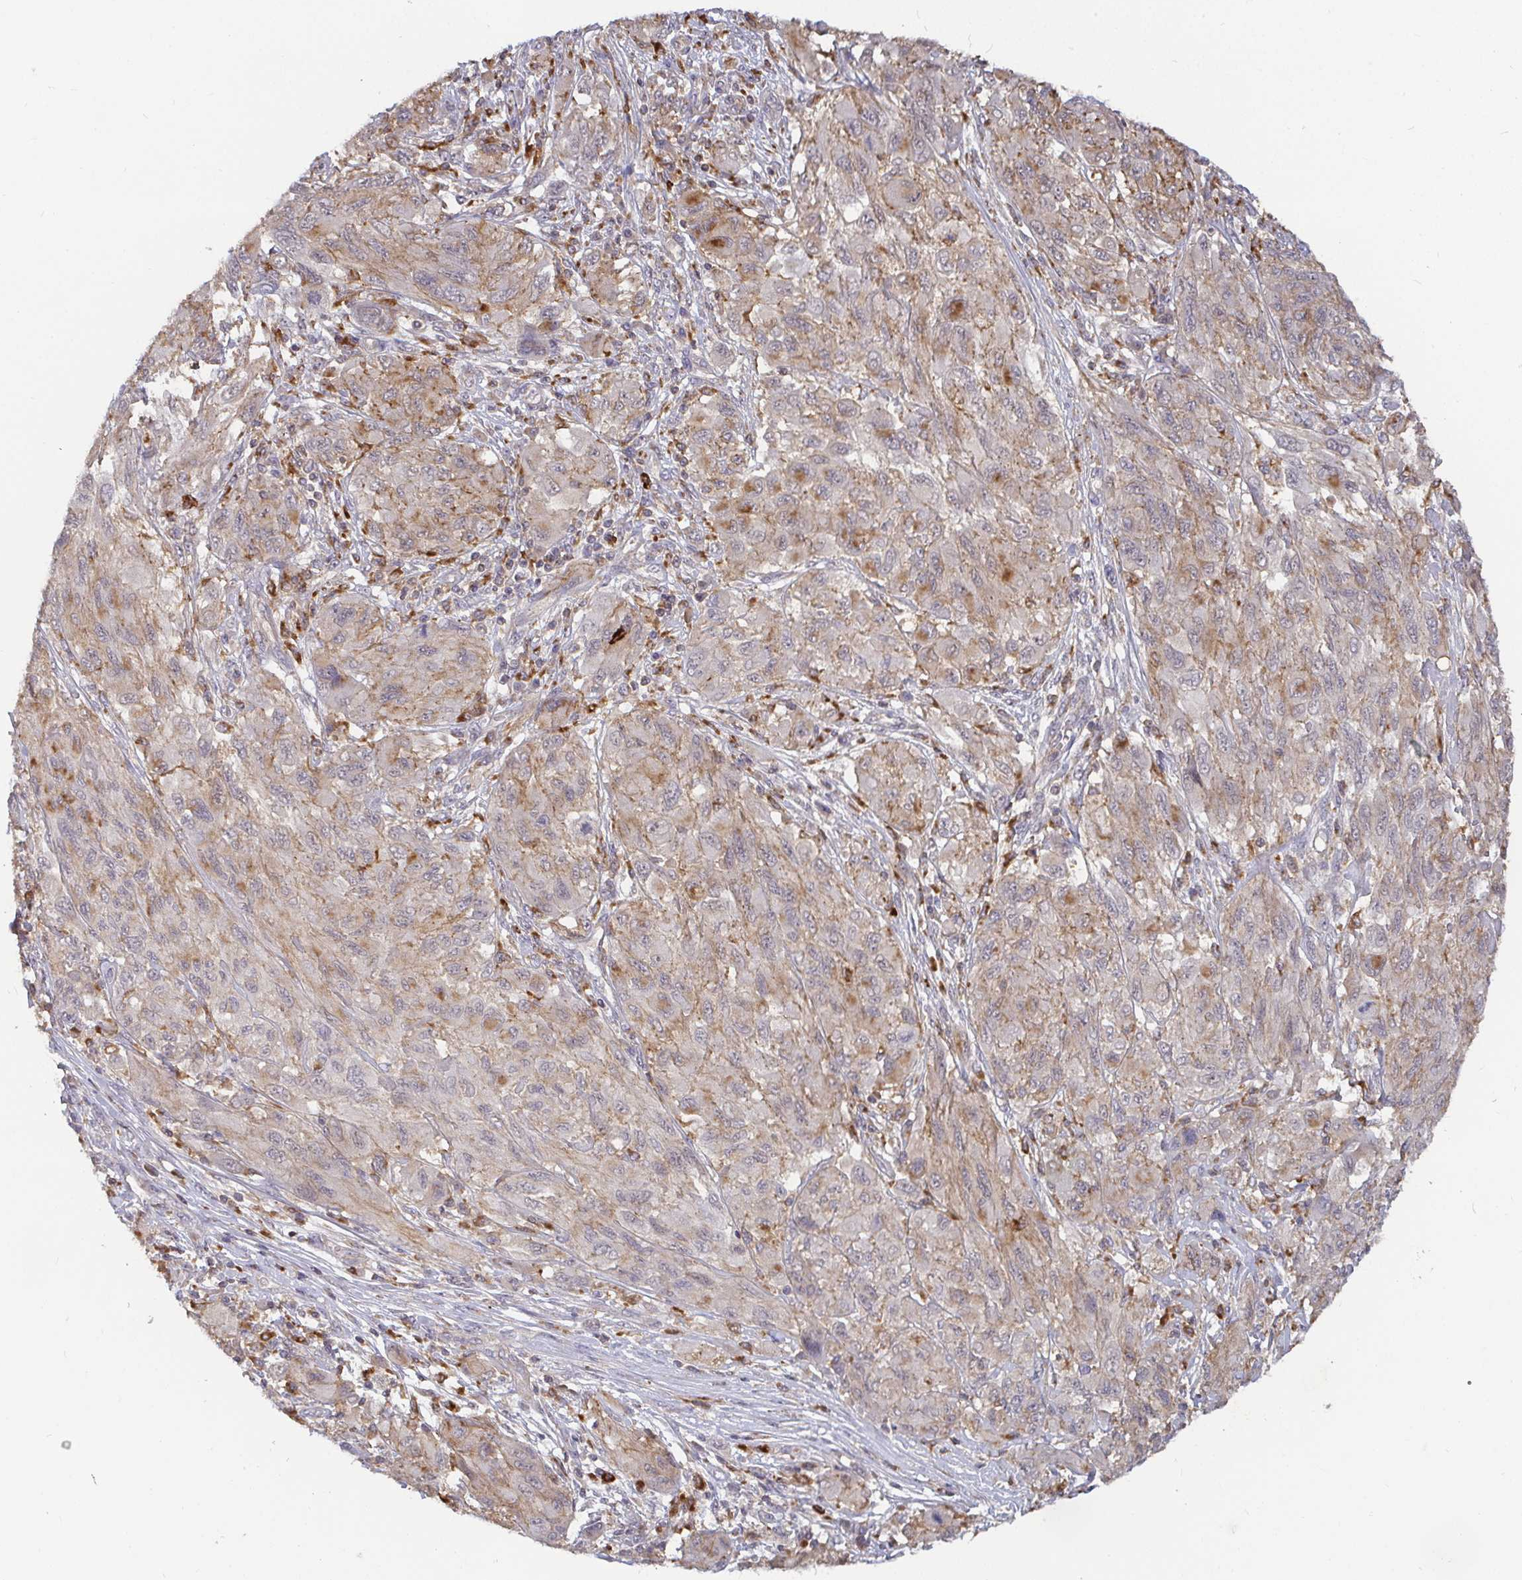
{"staining": {"intensity": "weak", "quantity": "<25%", "location": "cytoplasmic/membranous"}, "tissue": "melanoma", "cell_type": "Tumor cells", "image_type": "cancer", "snomed": [{"axis": "morphology", "description": "Malignant melanoma, NOS"}, {"axis": "topography", "description": "Skin"}], "caption": "High power microscopy histopathology image of an immunohistochemistry photomicrograph of malignant melanoma, revealing no significant positivity in tumor cells. The staining was performed using DAB to visualize the protein expression in brown, while the nuclei were stained in blue with hematoxylin (Magnification: 20x).", "gene": "CDH18", "patient": {"sex": "female", "age": 91}}